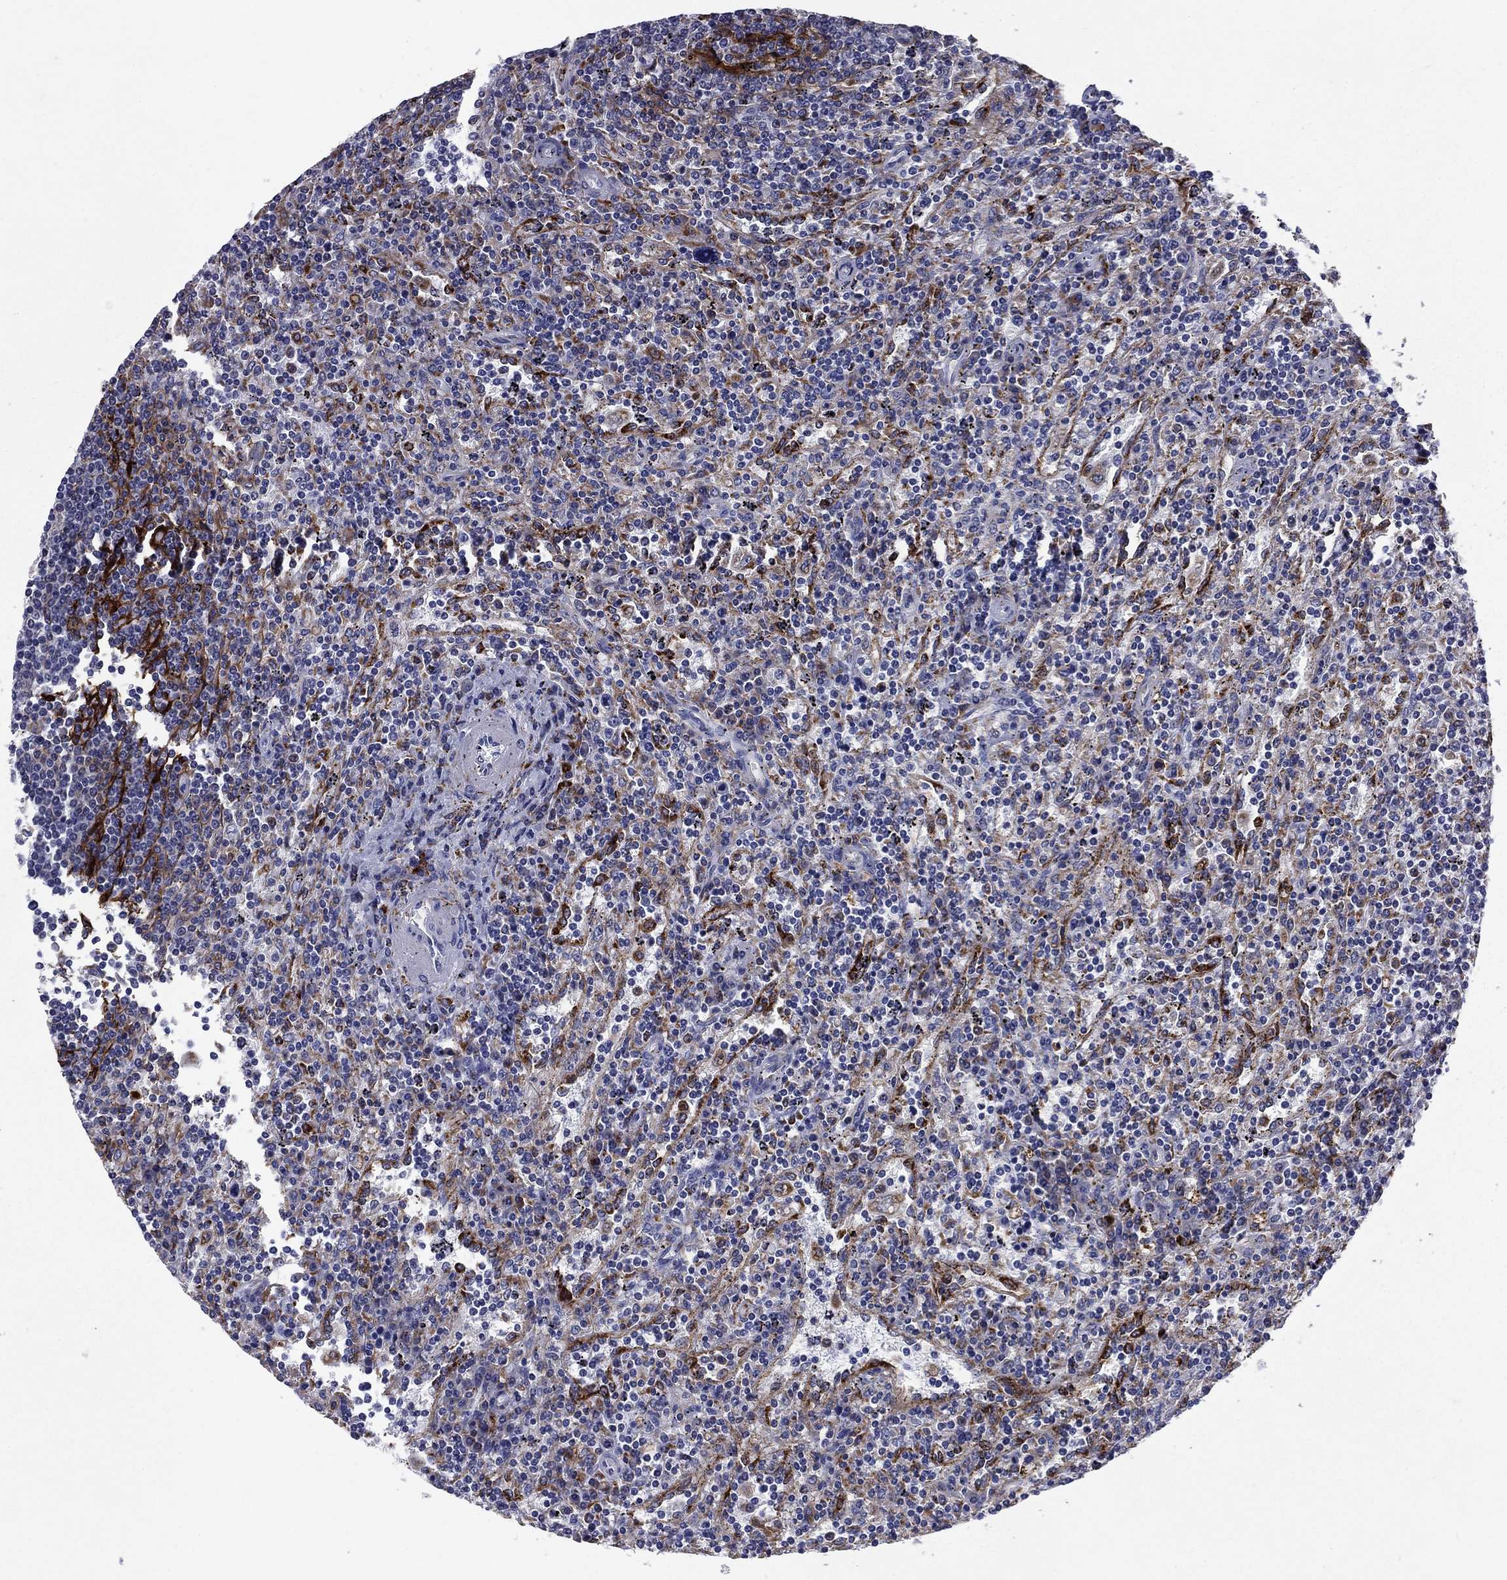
{"staining": {"intensity": "negative", "quantity": "none", "location": "none"}, "tissue": "lymphoma", "cell_type": "Tumor cells", "image_type": "cancer", "snomed": [{"axis": "morphology", "description": "Malignant lymphoma, non-Hodgkin's type, Low grade"}, {"axis": "topography", "description": "Spleen"}], "caption": "The micrograph reveals no significant staining in tumor cells of lymphoma.", "gene": "MADCAM1", "patient": {"sex": "male", "age": 62}}